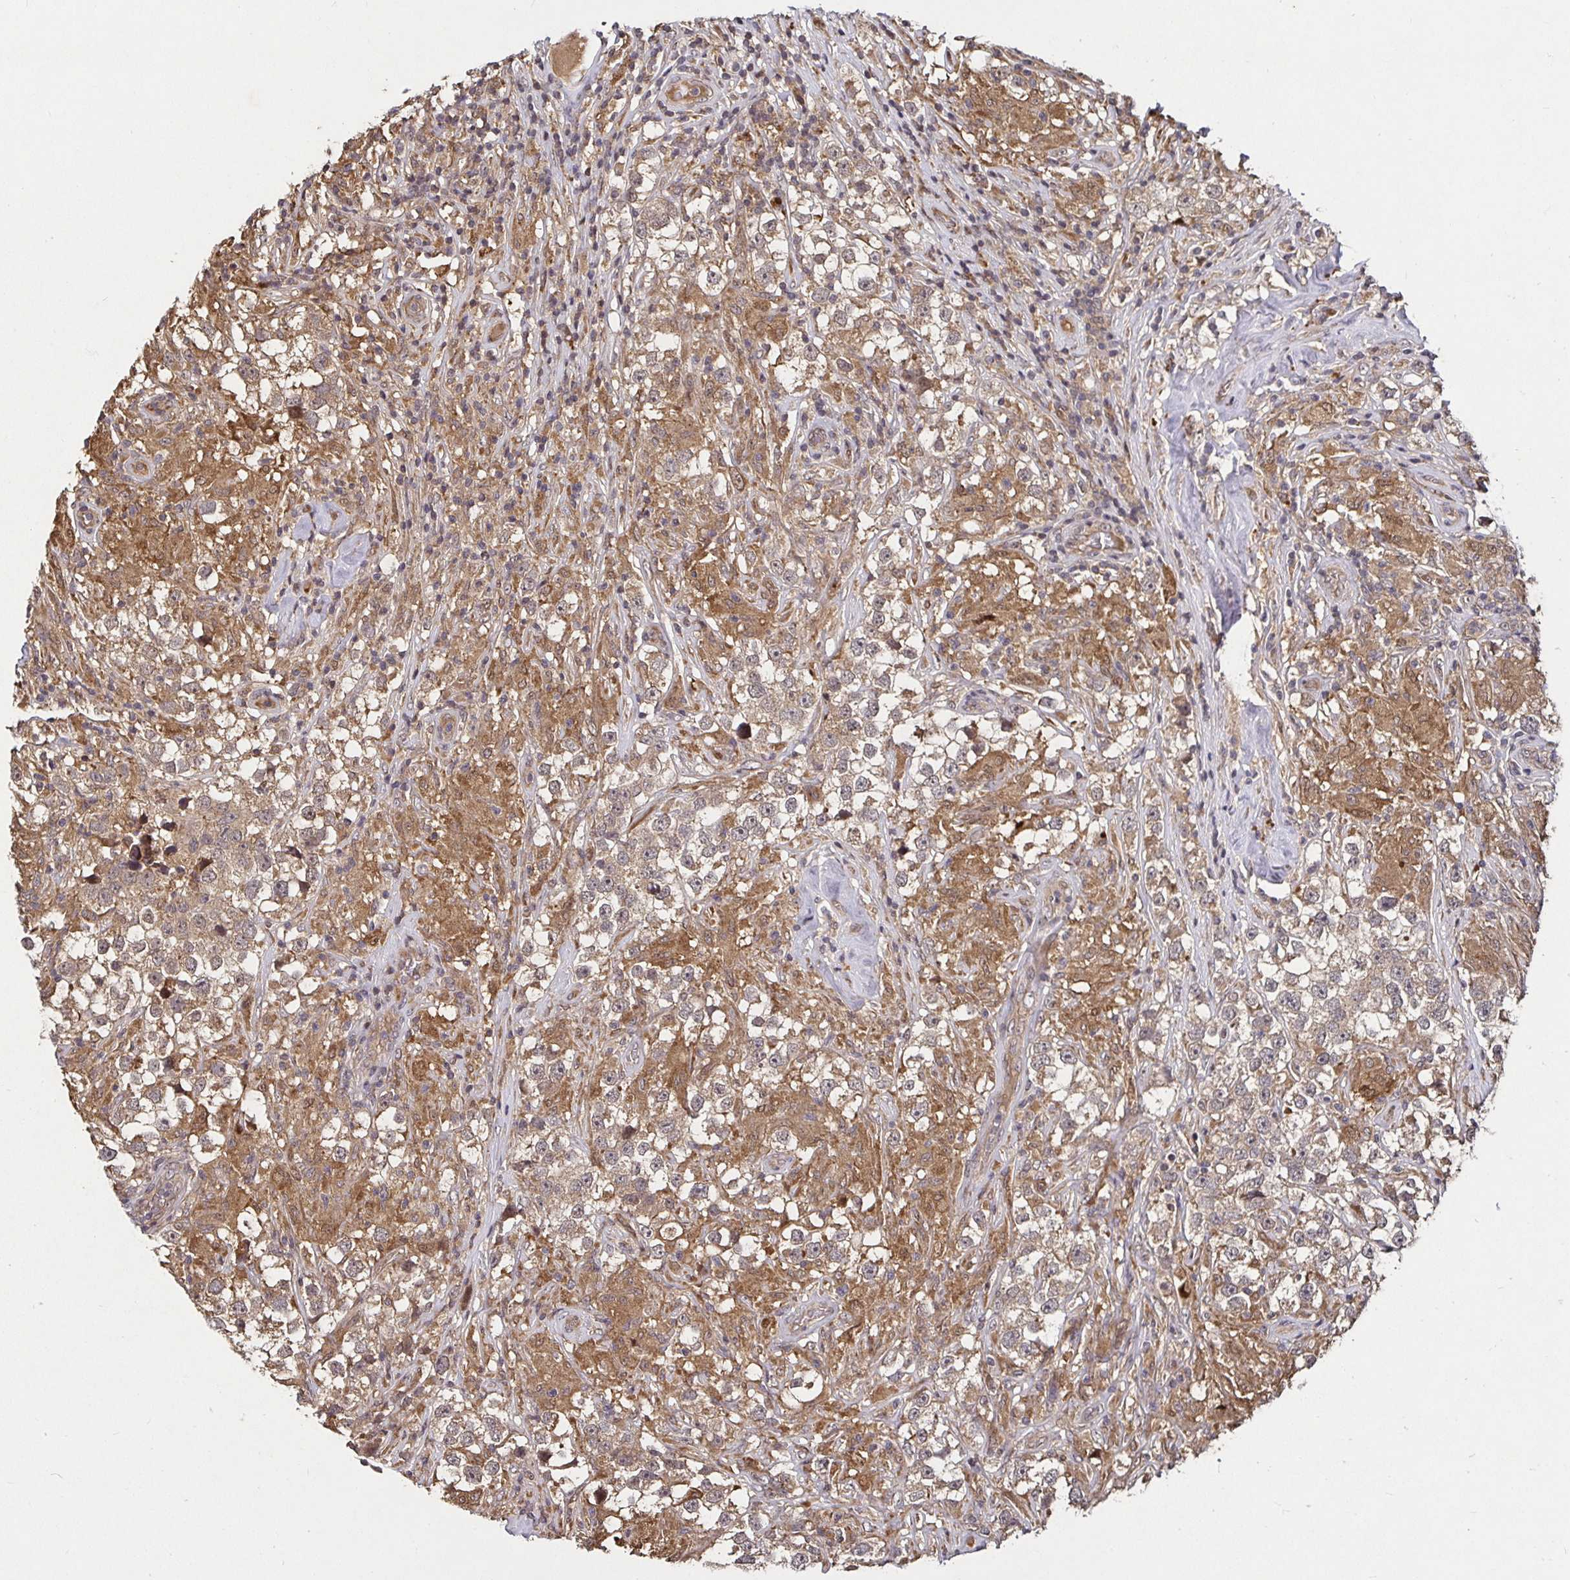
{"staining": {"intensity": "weak", "quantity": ">75%", "location": "cytoplasmic/membranous"}, "tissue": "testis cancer", "cell_type": "Tumor cells", "image_type": "cancer", "snomed": [{"axis": "morphology", "description": "Seminoma, NOS"}, {"axis": "topography", "description": "Testis"}], "caption": "Immunohistochemistry (IHC) (DAB (3,3'-diaminobenzidine)) staining of testis cancer (seminoma) displays weak cytoplasmic/membranous protein staining in approximately >75% of tumor cells.", "gene": "SMYD3", "patient": {"sex": "male", "age": 46}}